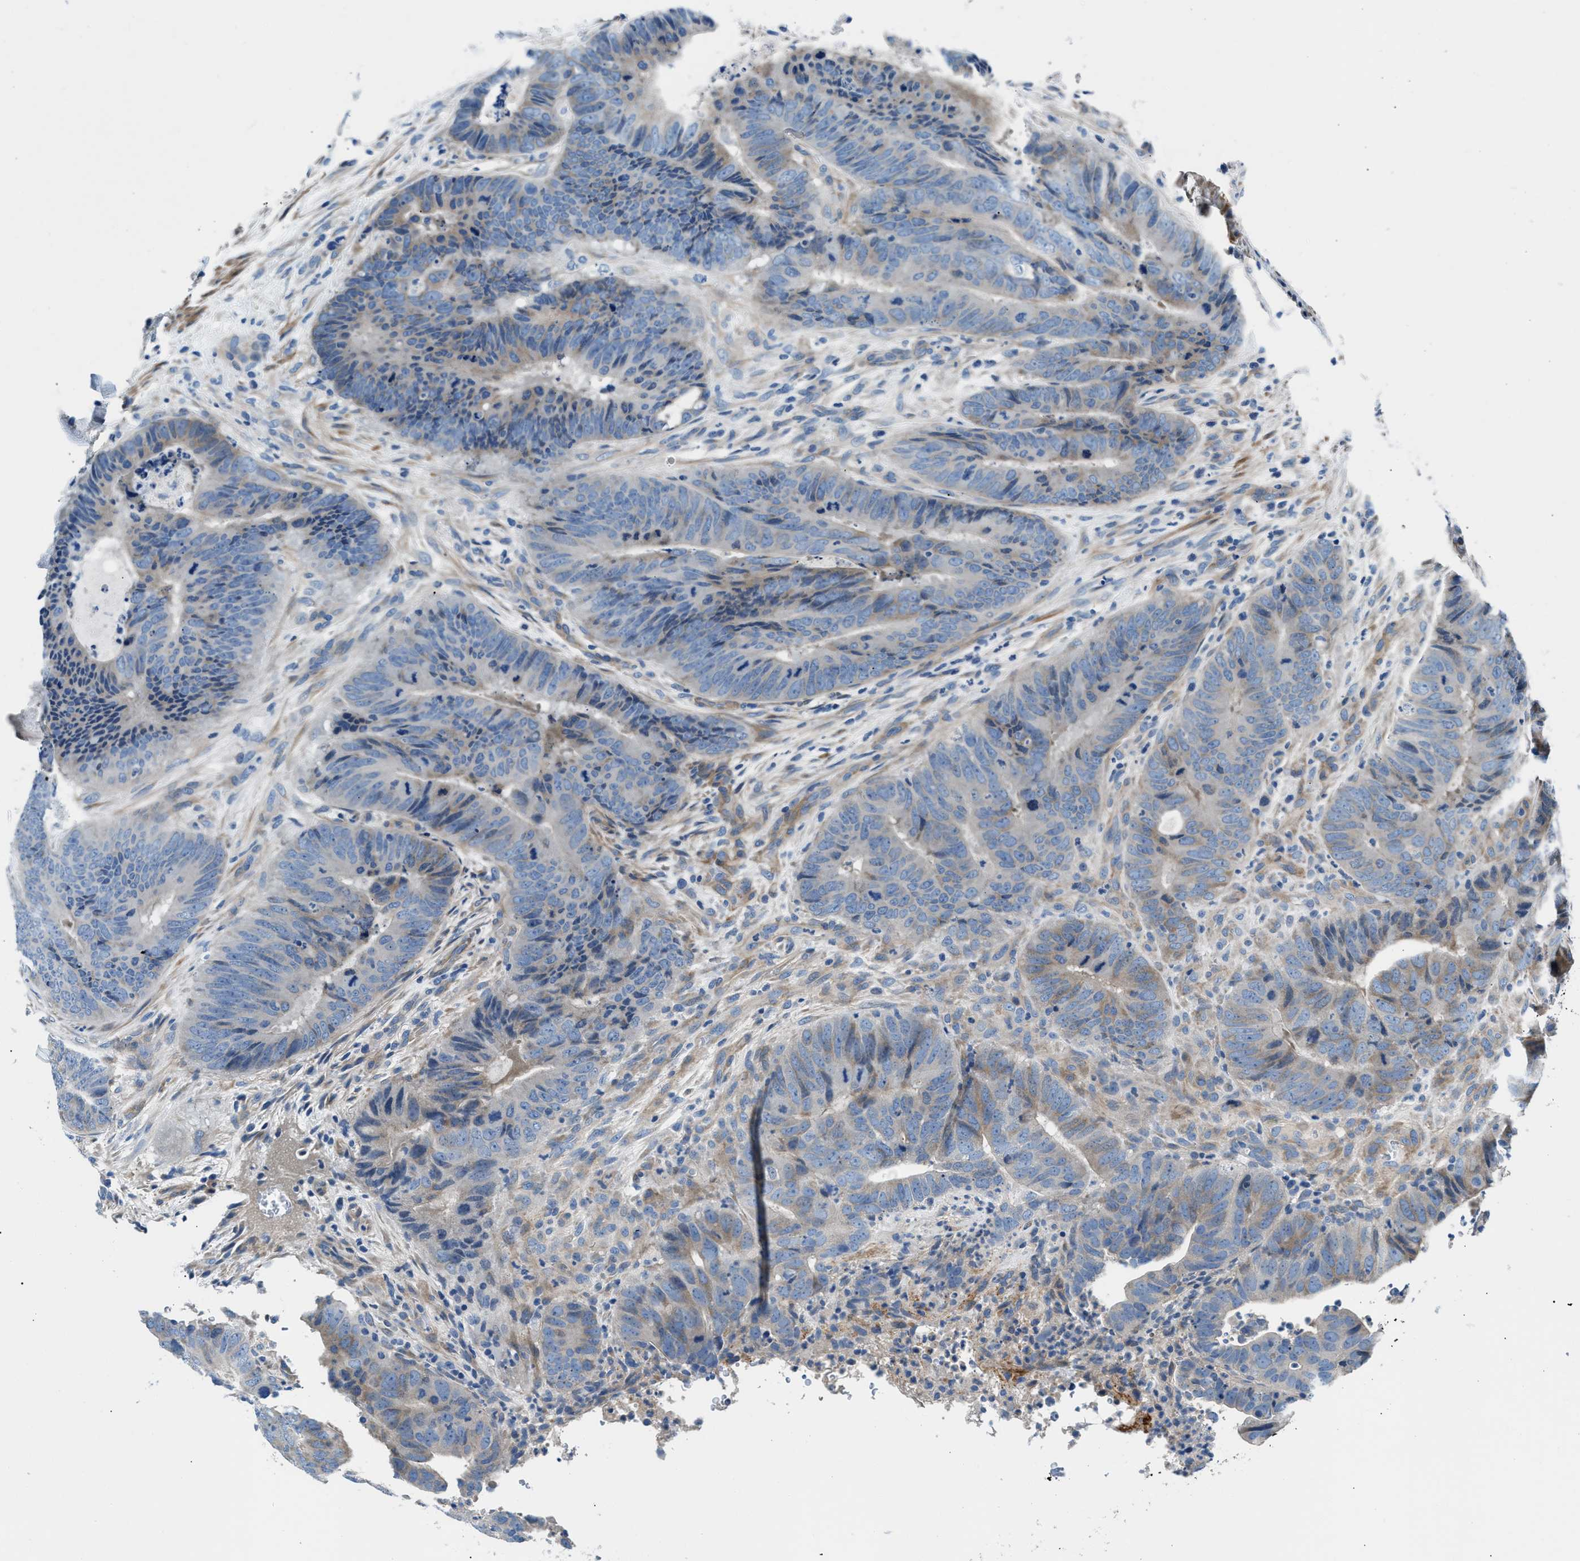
{"staining": {"intensity": "weak", "quantity": "25%-75%", "location": "cytoplasmic/membranous"}, "tissue": "colorectal cancer", "cell_type": "Tumor cells", "image_type": "cancer", "snomed": [{"axis": "morphology", "description": "Adenocarcinoma, NOS"}, {"axis": "topography", "description": "Colon"}], "caption": "IHC of human adenocarcinoma (colorectal) reveals low levels of weak cytoplasmic/membranous staining in about 25%-75% of tumor cells.", "gene": "CDRT4", "patient": {"sex": "male", "age": 56}}